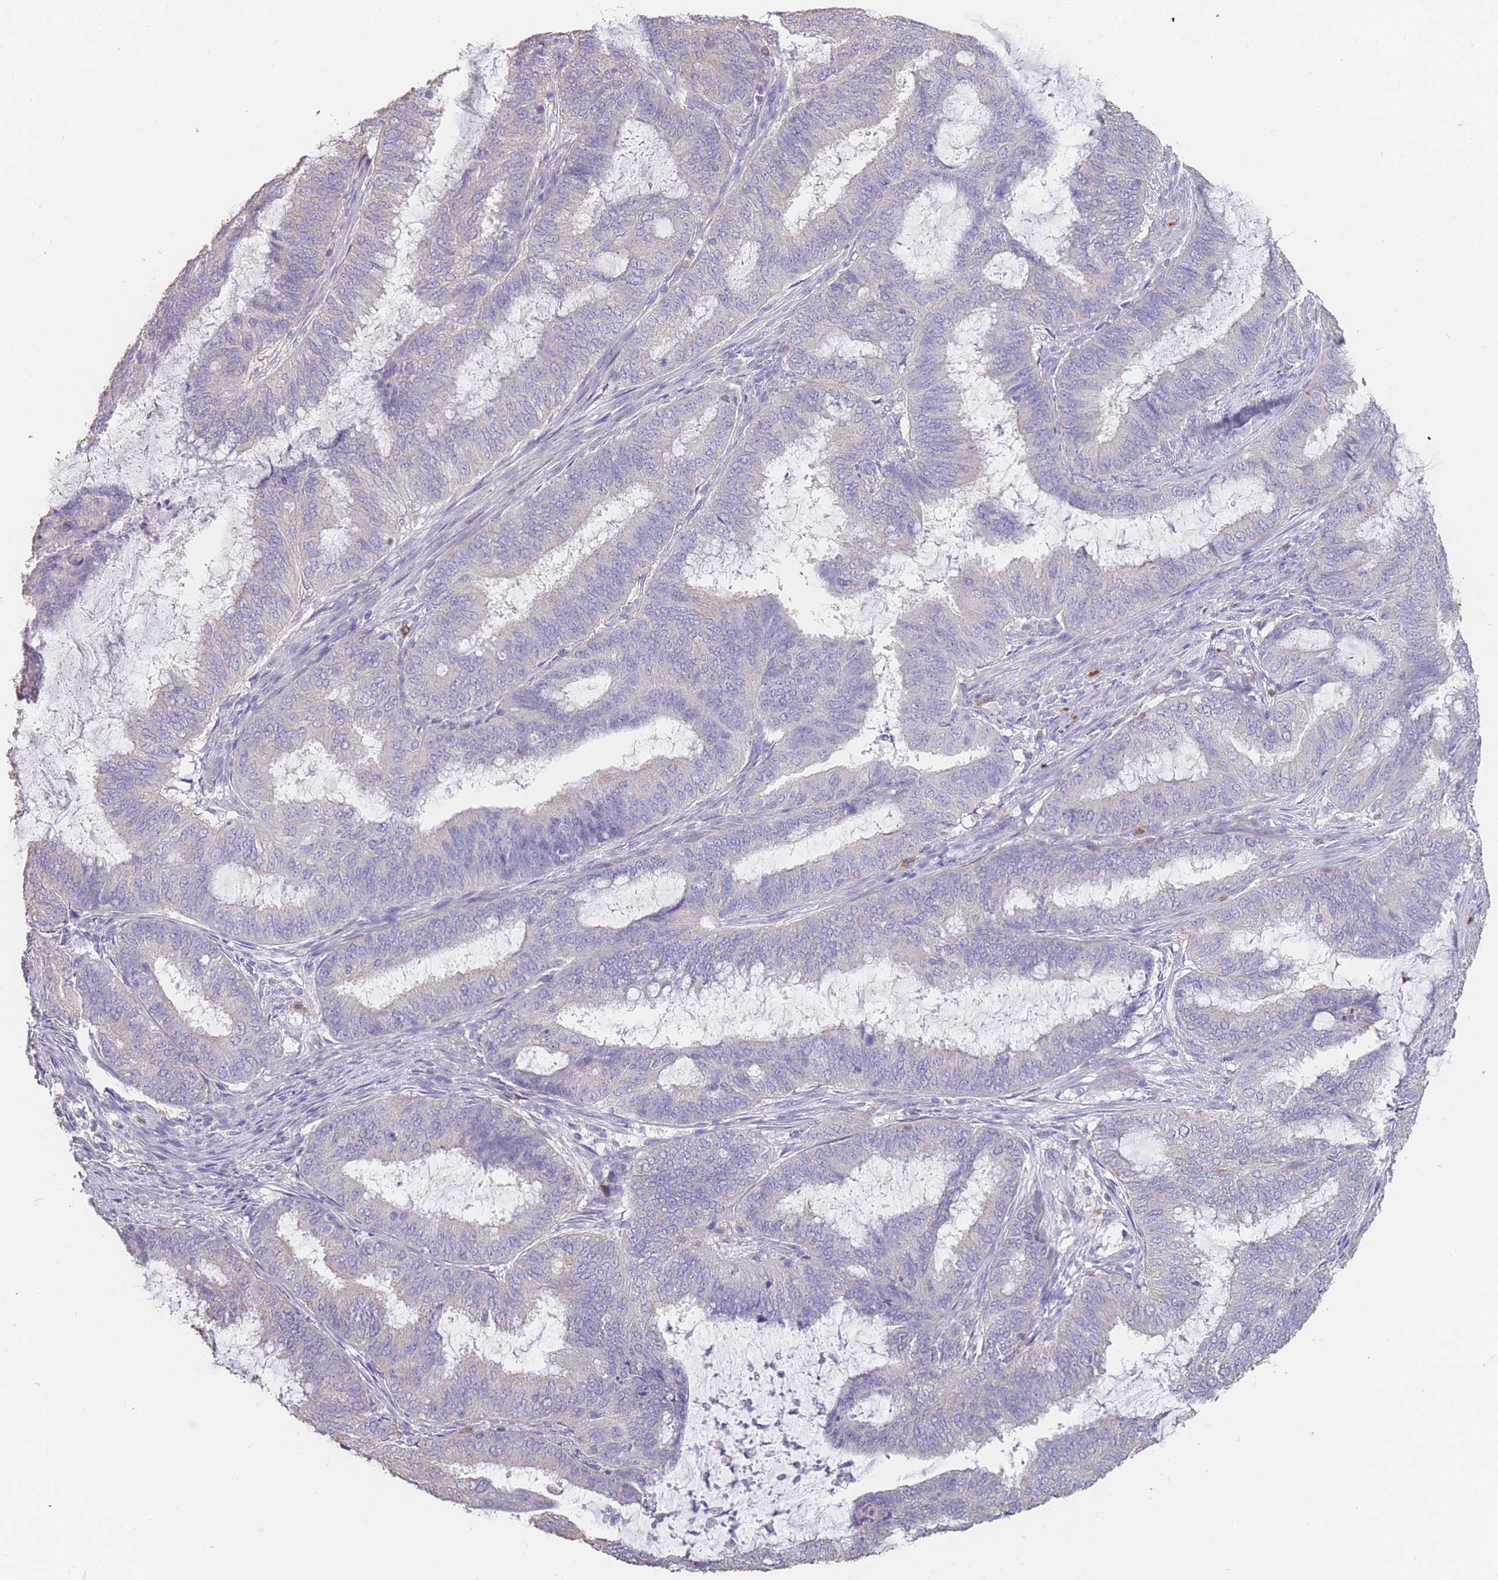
{"staining": {"intensity": "negative", "quantity": "none", "location": "none"}, "tissue": "endometrial cancer", "cell_type": "Tumor cells", "image_type": "cancer", "snomed": [{"axis": "morphology", "description": "Adenocarcinoma, NOS"}, {"axis": "topography", "description": "Endometrium"}], "caption": "High power microscopy histopathology image of an IHC image of adenocarcinoma (endometrial), revealing no significant staining in tumor cells.", "gene": "CLEC12A", "patient": {"sex": "female", "age": 51}}